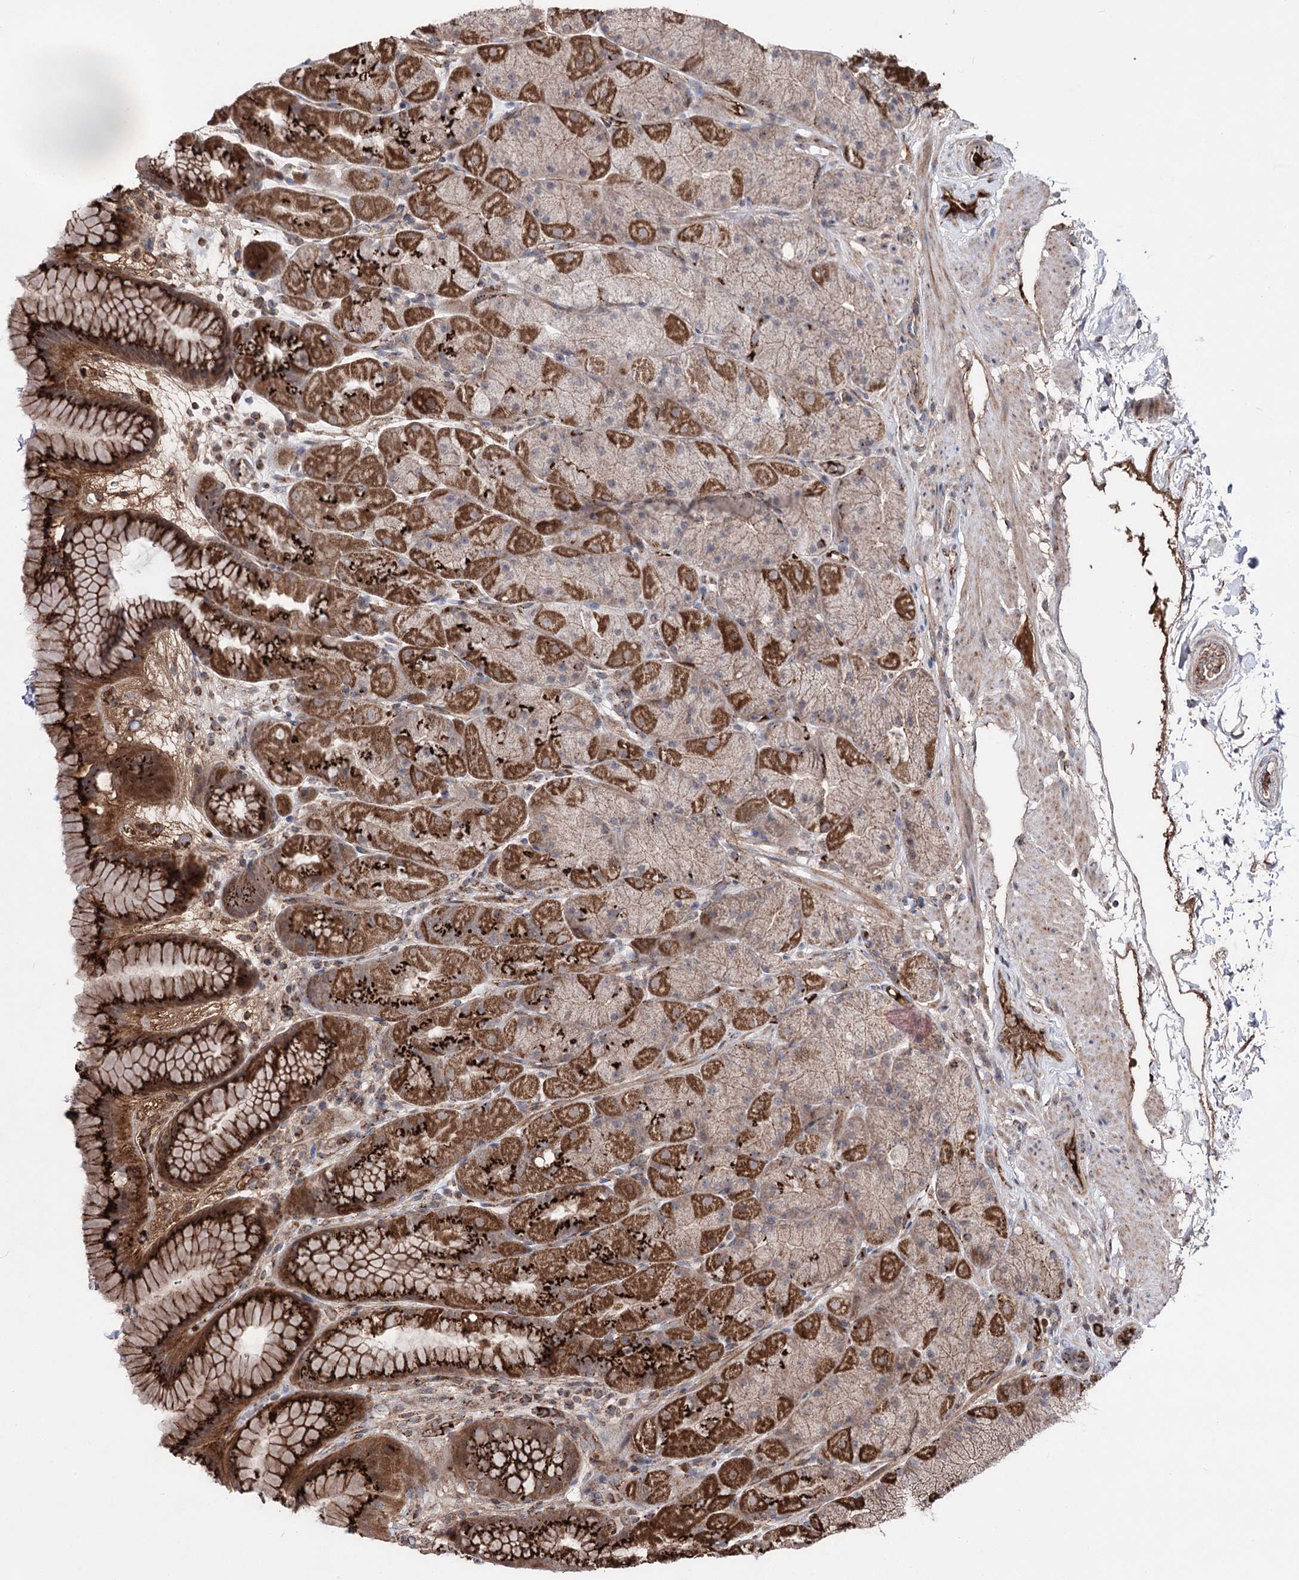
{"staining": {"intensity": "strong", "quantity": ">75%", "location": "cytoplasmic/membranous"}, "tissue": "stomach", "cell_type": "Glandular cells", "image_type": "normal", "snomed": [{"axis": "morphology", "description": "Normal tissue, NOS"}, {"axis": "topography", "description": "Stomach, upper"}, {"axis": "topography", "description": "Stomach, lower"}], "caption": "Human stomach stained for a protein (brown) exhibits strong cytoplasmic/membranous positive staining in about >75% of glandular cells.", "gene": "ARHGAP20", "patient": {"sex": "male", "age": 67}}